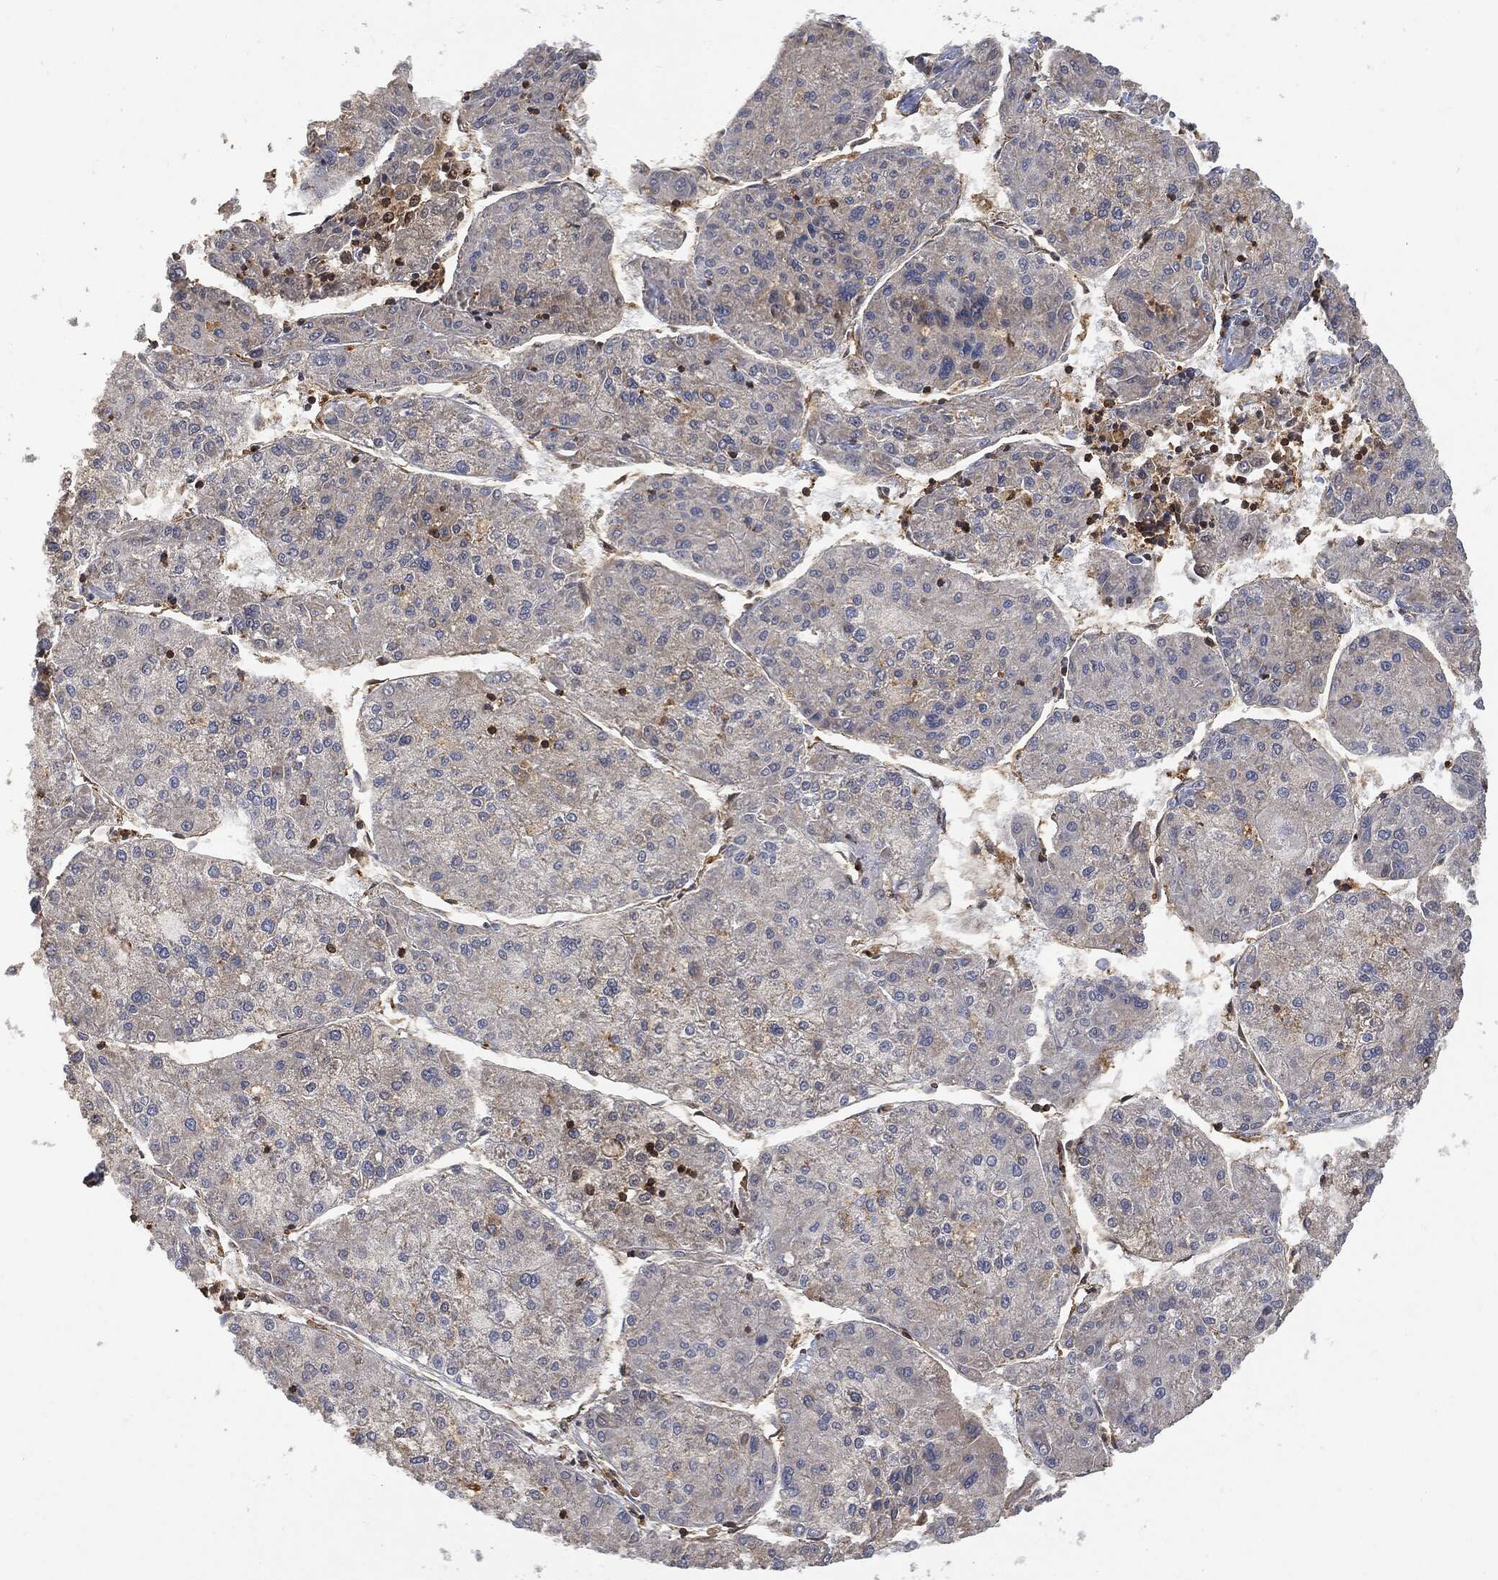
{"staining": {"intensity": "negative", "quantity": "none", "location": "none"}, "tissue": "liver cancer", "cell_type": "Tumor cells", "image_type": "cancer", "snomed": [{"axis": "morphology", "description": "Carcinoma, Hepatocellular, NOS"}, {"axis": "topography", "description": "Liver"}], "caption": "Tumor cells show no significant positivity in liver hepatocellular carcinoma.", "gene": "PSMB10", "patient": {"sex": "male", "age": 72}}